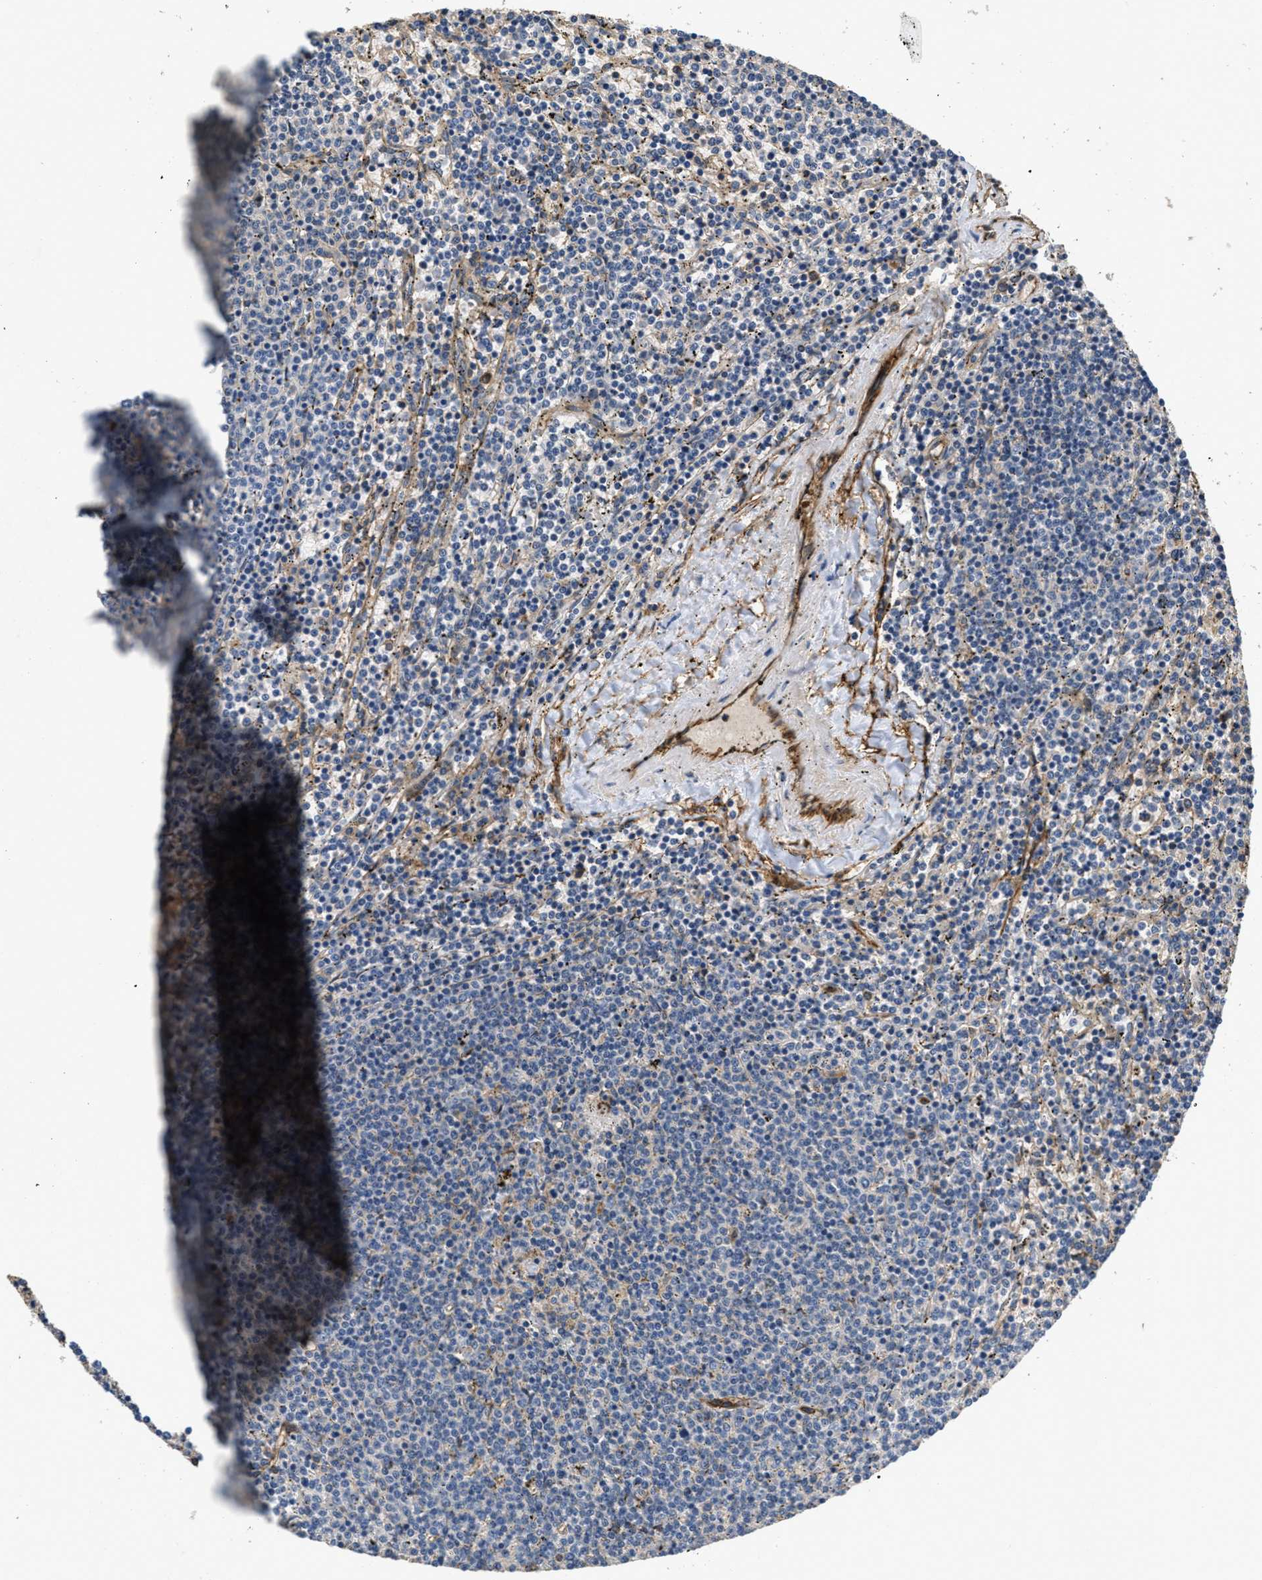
{"staining": {"intensity": "negative", "quantity": "none", "location": "none"}, "tissue": "lymphoma", "cell_type": "Tumor cells", "image_type": "cancer", "snomed": [{"axis": "morphology", "description": "Malignant lymphoma, non-Hodgkin's type, Low grade"}, {"axis": "topography", "description": "Spleen"}], "caption": "An IHC image of low-grade malignant lymphoma, non-Hodgkin's type is shown. There is no staining in tumor cells of low-grade malignant lymphoma, non-Hodgkin's type.", "gene": "OSMR", "patient": {"sex": "female", "age": 50}}